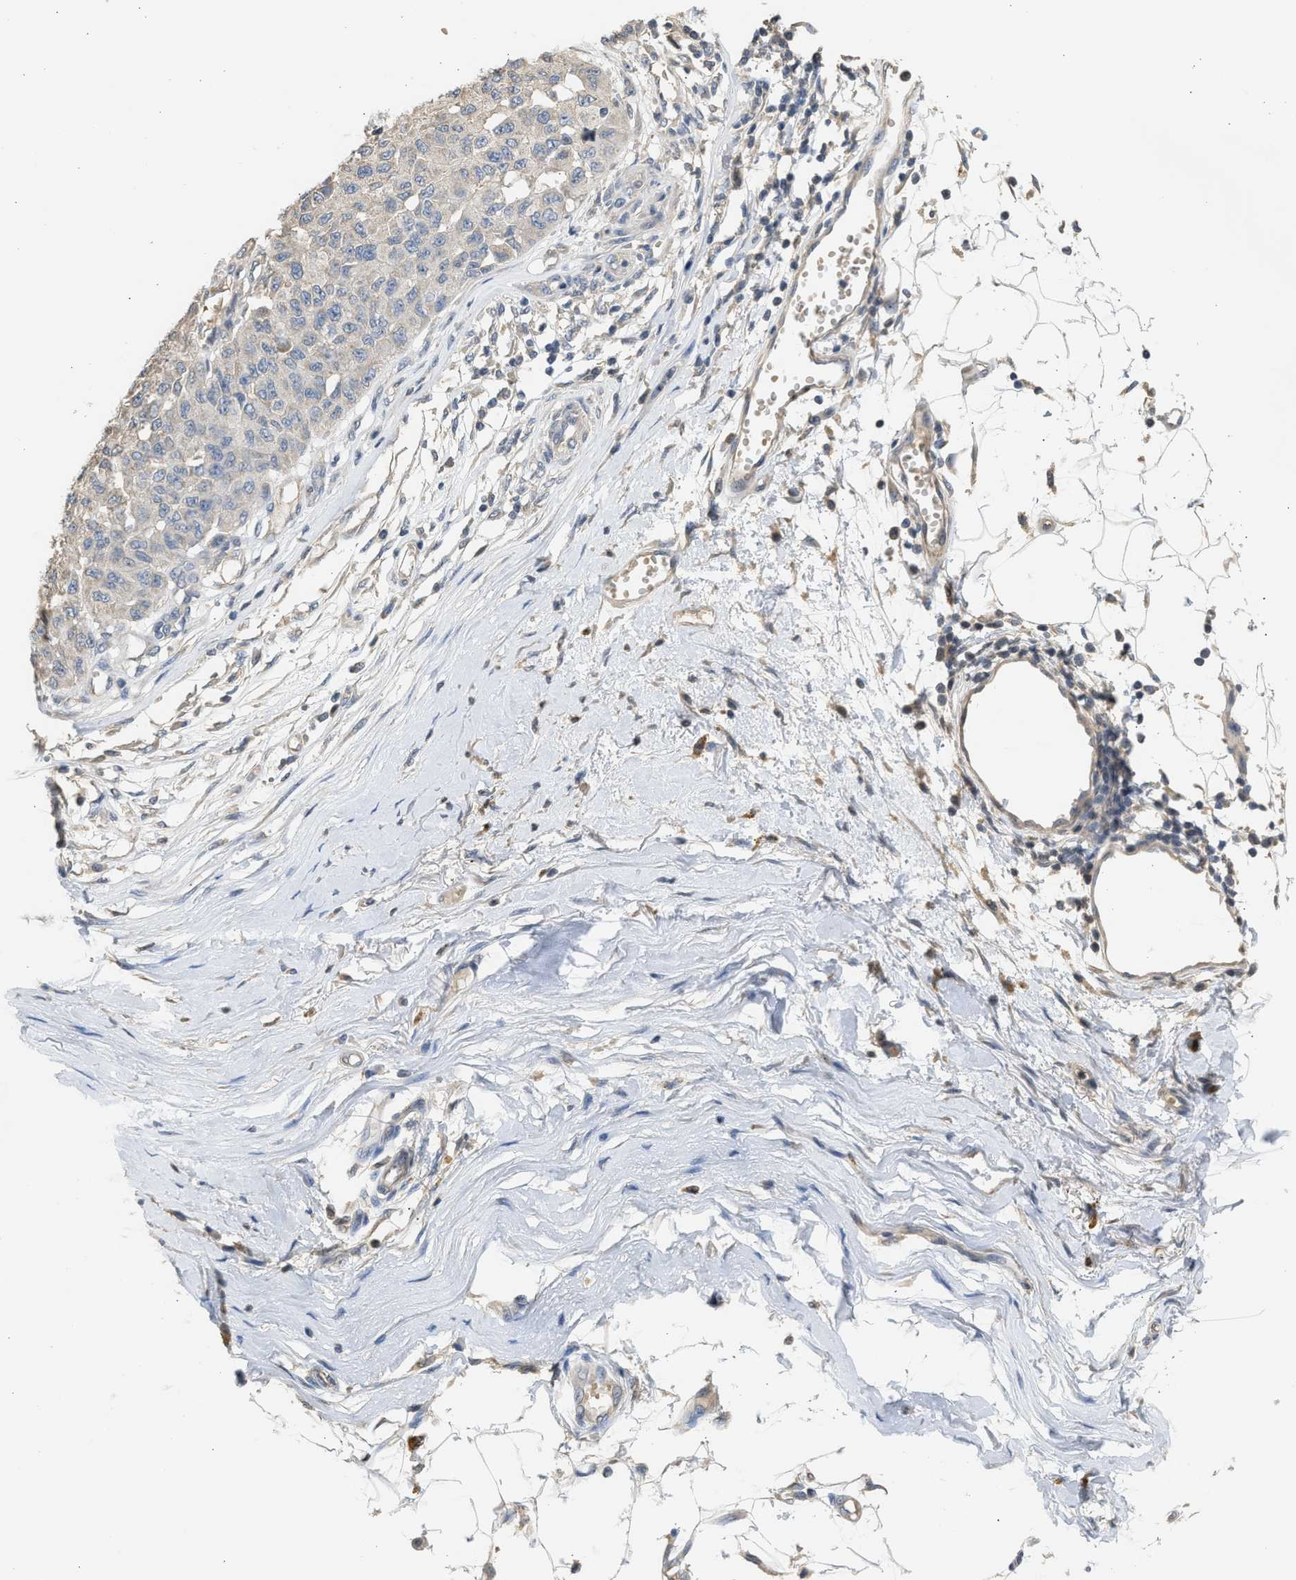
{"staining": {"intensity": "weak", "quantity": "<25%", "location": "cytoplasmic/membranous"}, "tissue": "melanoma", "cell_type": "Tumor cells", "image_type": "cancer", "snomed": [{"axis": "morphology", "description": "Normal tissue, NOS"}, {"axis": "morphology", "description": "Malignant melanoma, NOS"}, {"axis": "topography", "description": "Skin"}], "caption": "Photomicrograph shows no significant protein staining in tumor cells of melanoma.", "gene": "SULT2A1", "patient": {"sex": "male", "age": 62}}